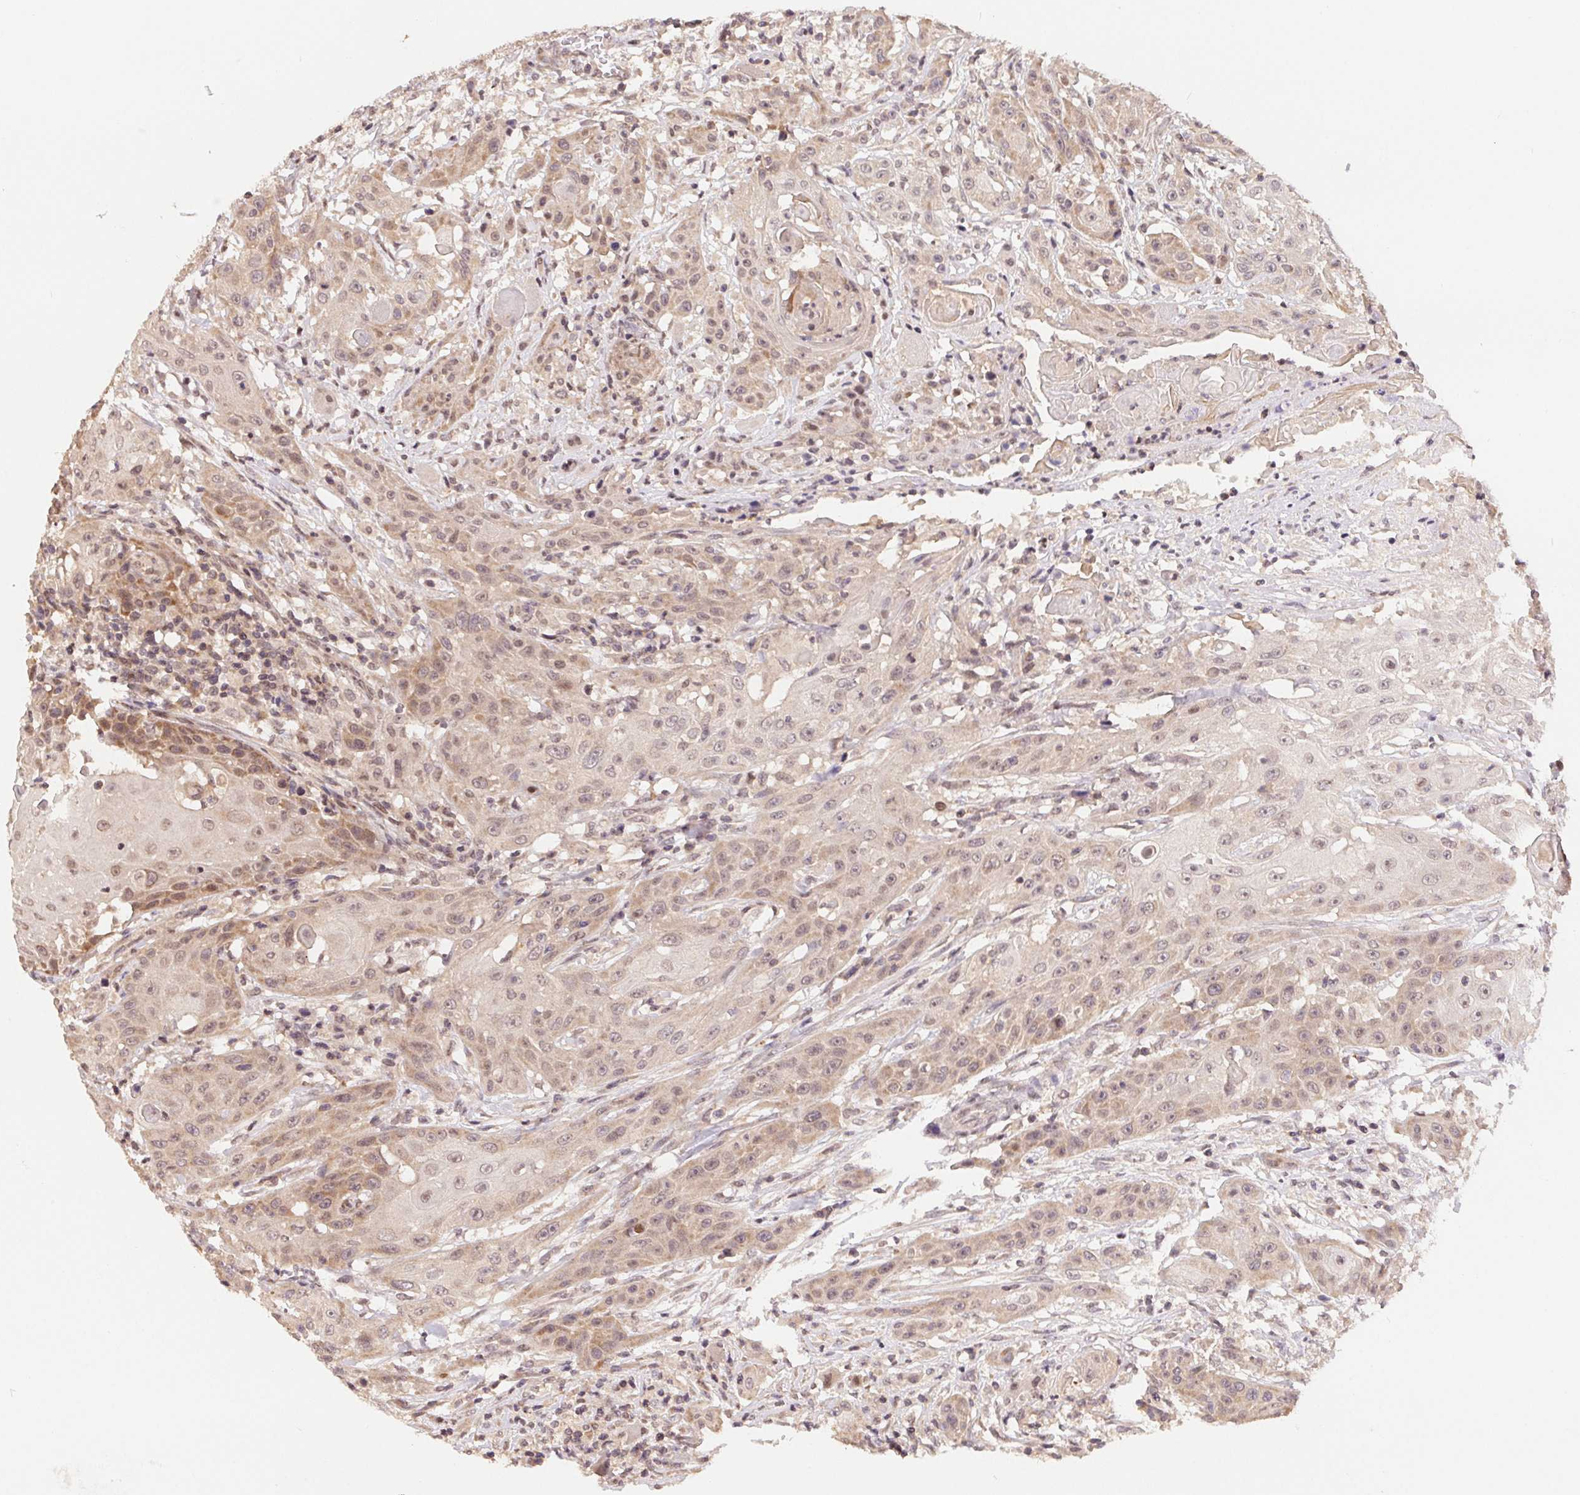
{"staining": {"intensity": "weak", "quantity": "<25%", "location": "cytoplasmic/membranous,nuclear"}, "tissue": "head and neck cancer", "cell_type": "Tumor cells", "image_type": "cancer", "snomed": [{"axis": "morphology", "description": "Squamous cell carcinoma, NOS"}, {"axis": "topography", "description": "Oral tissue"}, {"axis": "topography", "description": "Head-Neck"}, {"axis": "topography", "description": "Neck, NOS"}], "caption": "This photomicrograph is of head and neck cancer stained with immunohistochemistry (IHC) to label a protein in brown with the nuclei are counter-stained blue. There is no staining in tumor cells.", "gene": "HMGN3", "patient": {"sex": "female", "age": 55}}